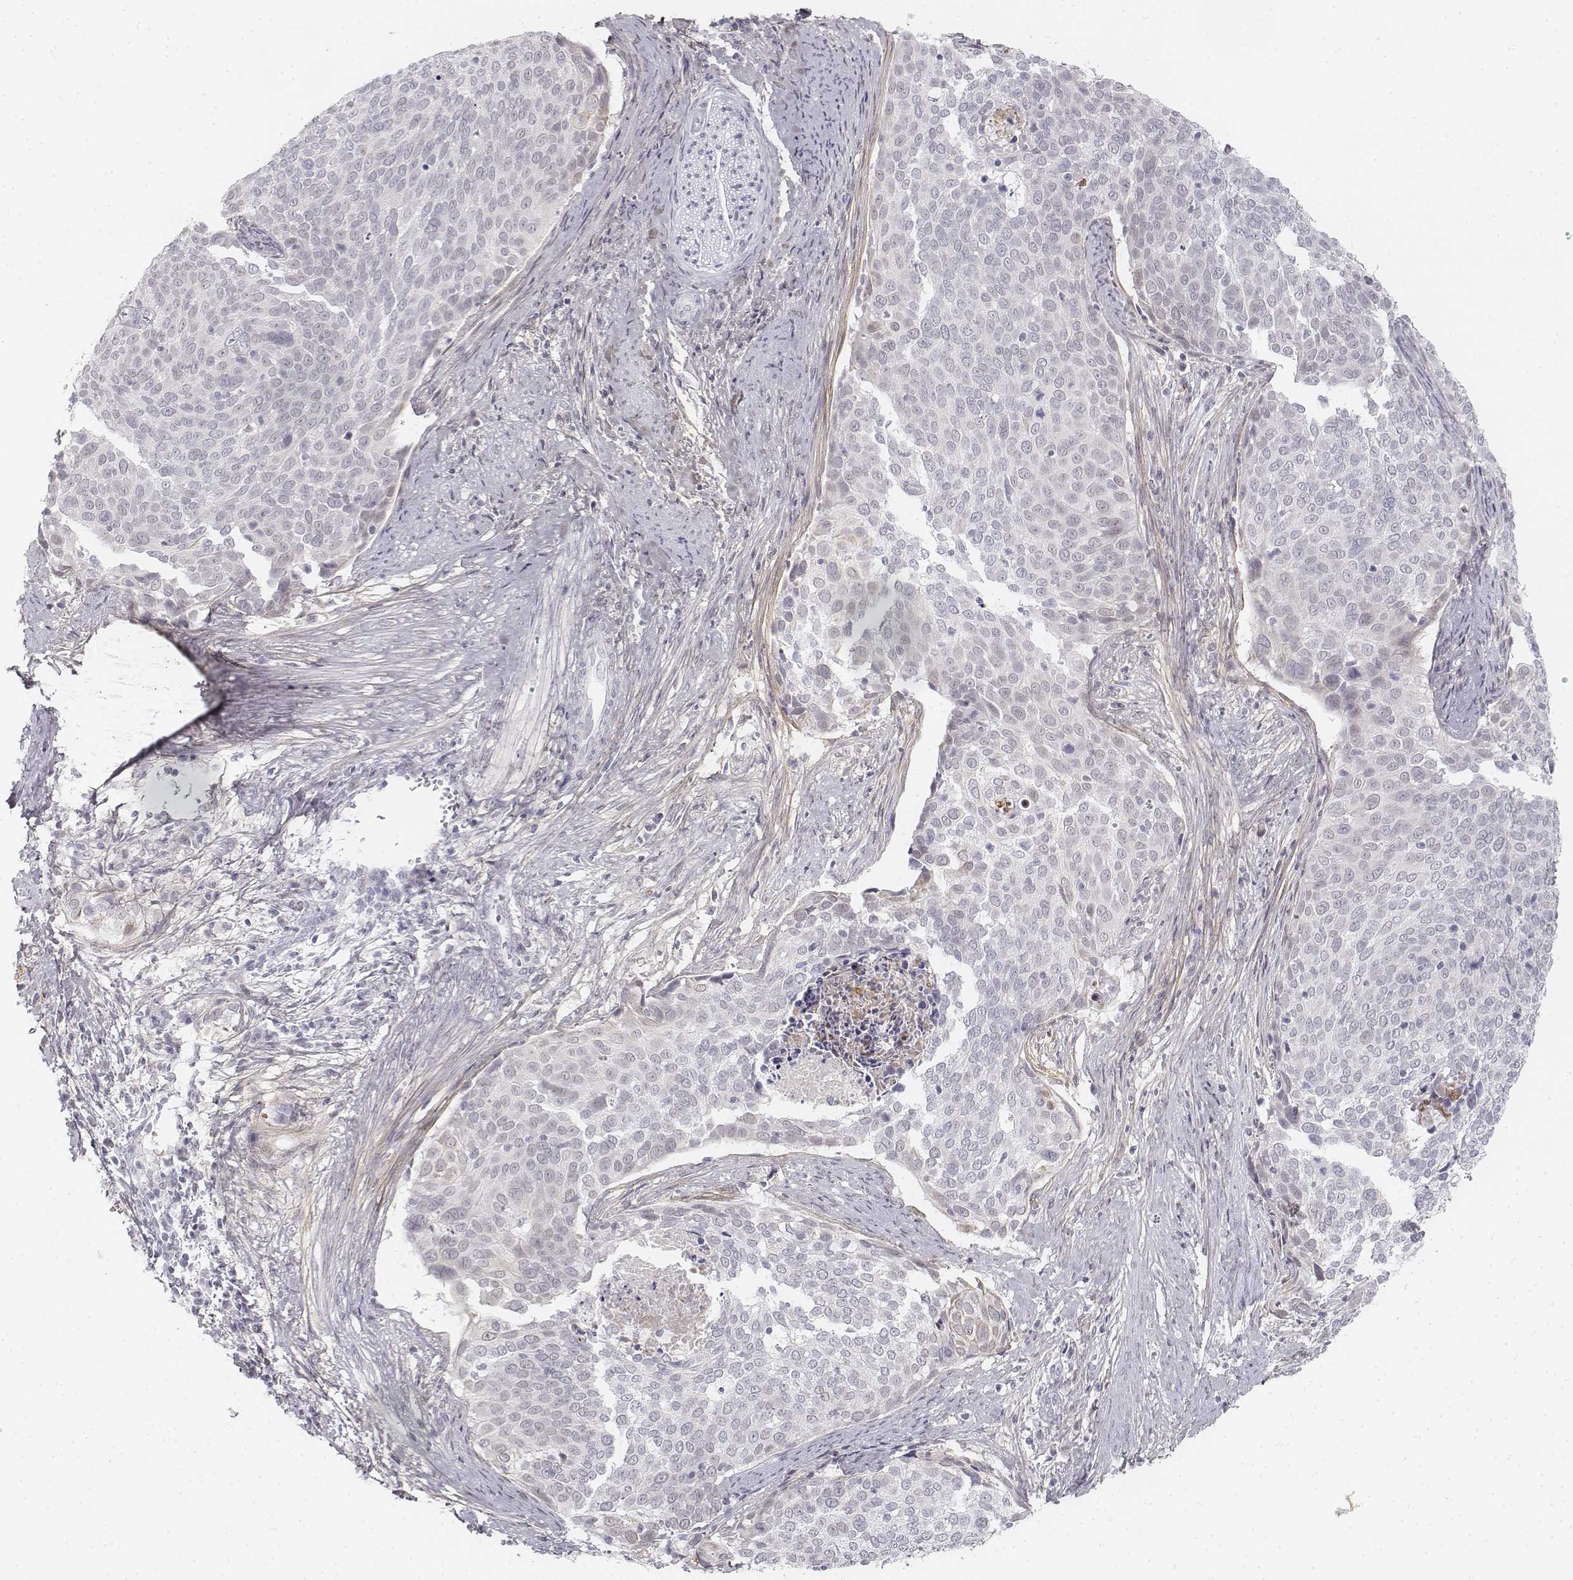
{"staining": {"intensity": "negative", "quantity": "none", "location": "none"}, "tissue": "cervical cancer", "cell_type": "Tumor cells", "image_type": "cancer", "snomed": [{"axis": "morphology", "description": "Squamous cell carcinoma, NOS"}, {"axis": "topography", "description": "Cervix"}], "caption": "Immunohistochemistry (IHC) micrograph of neoplastic tissue: cervical cancer (squamous cell carcinoma) stained with DAB (3,3'-diaminobenzidine) demonstrates no significant protein expression in tumor cells.", "gene": "KRT84", "patient": {"sex": "female", "age": 39}}